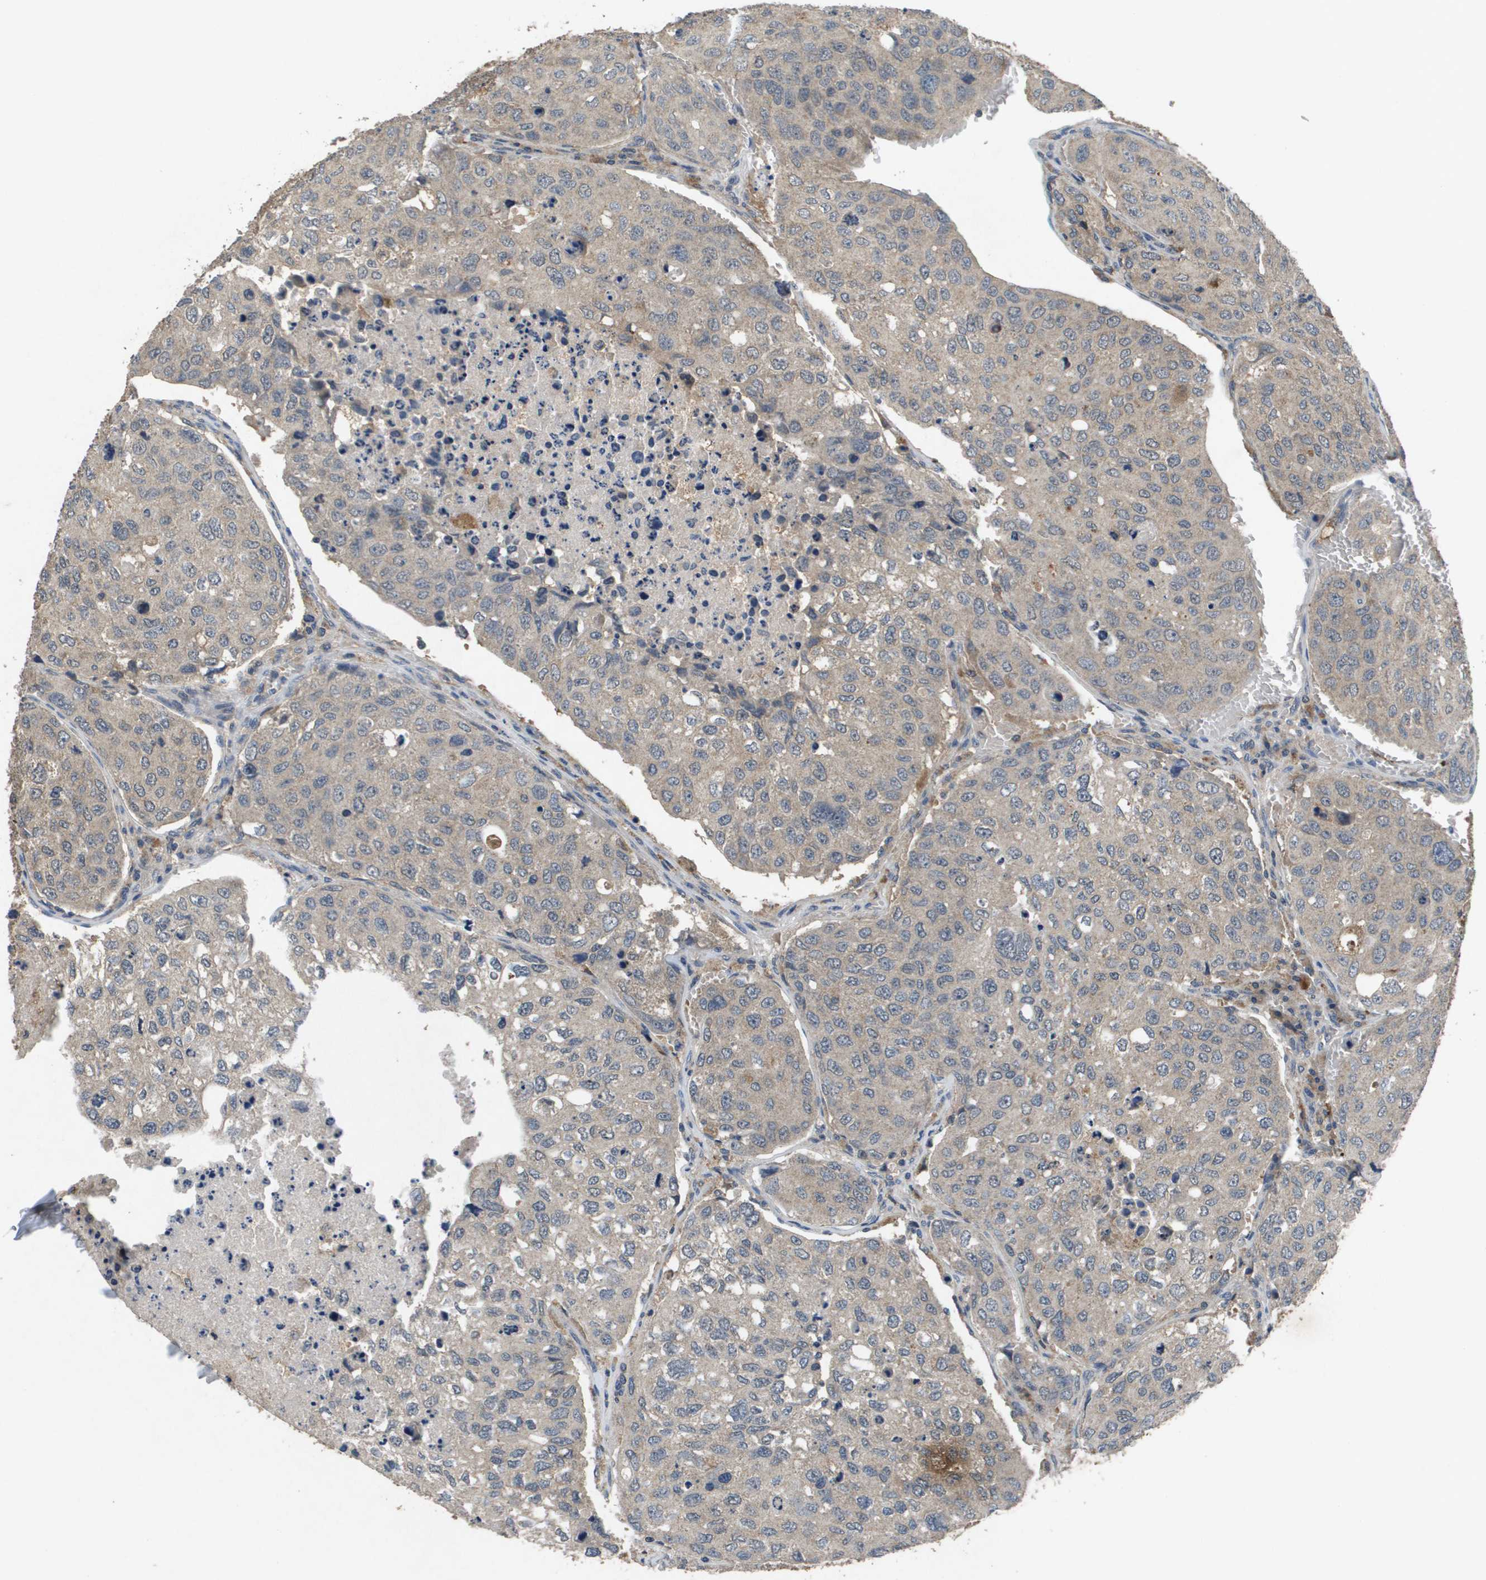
{"staining": {"intensity": "weak", "quantity": ">75%", "location": "cytoplasmic/membranous"}, "tissue": "urothelial cancer", "cell_type": "Tumor cells", "image_type": "cancer", "snomed": [{"axis": "morphology", "description": "Urothelial carcinoma, High grade"}, {"axis": "topography", "description": "Lymph node"}, {"axis": "topography", "description": "Urinary bladder"}], "caption": "Human urothelial cancer stained with a protein marker shows weak staining in tumor cells.", "gene": "PROC", "patient": {"sex": "male", "age": 51}}